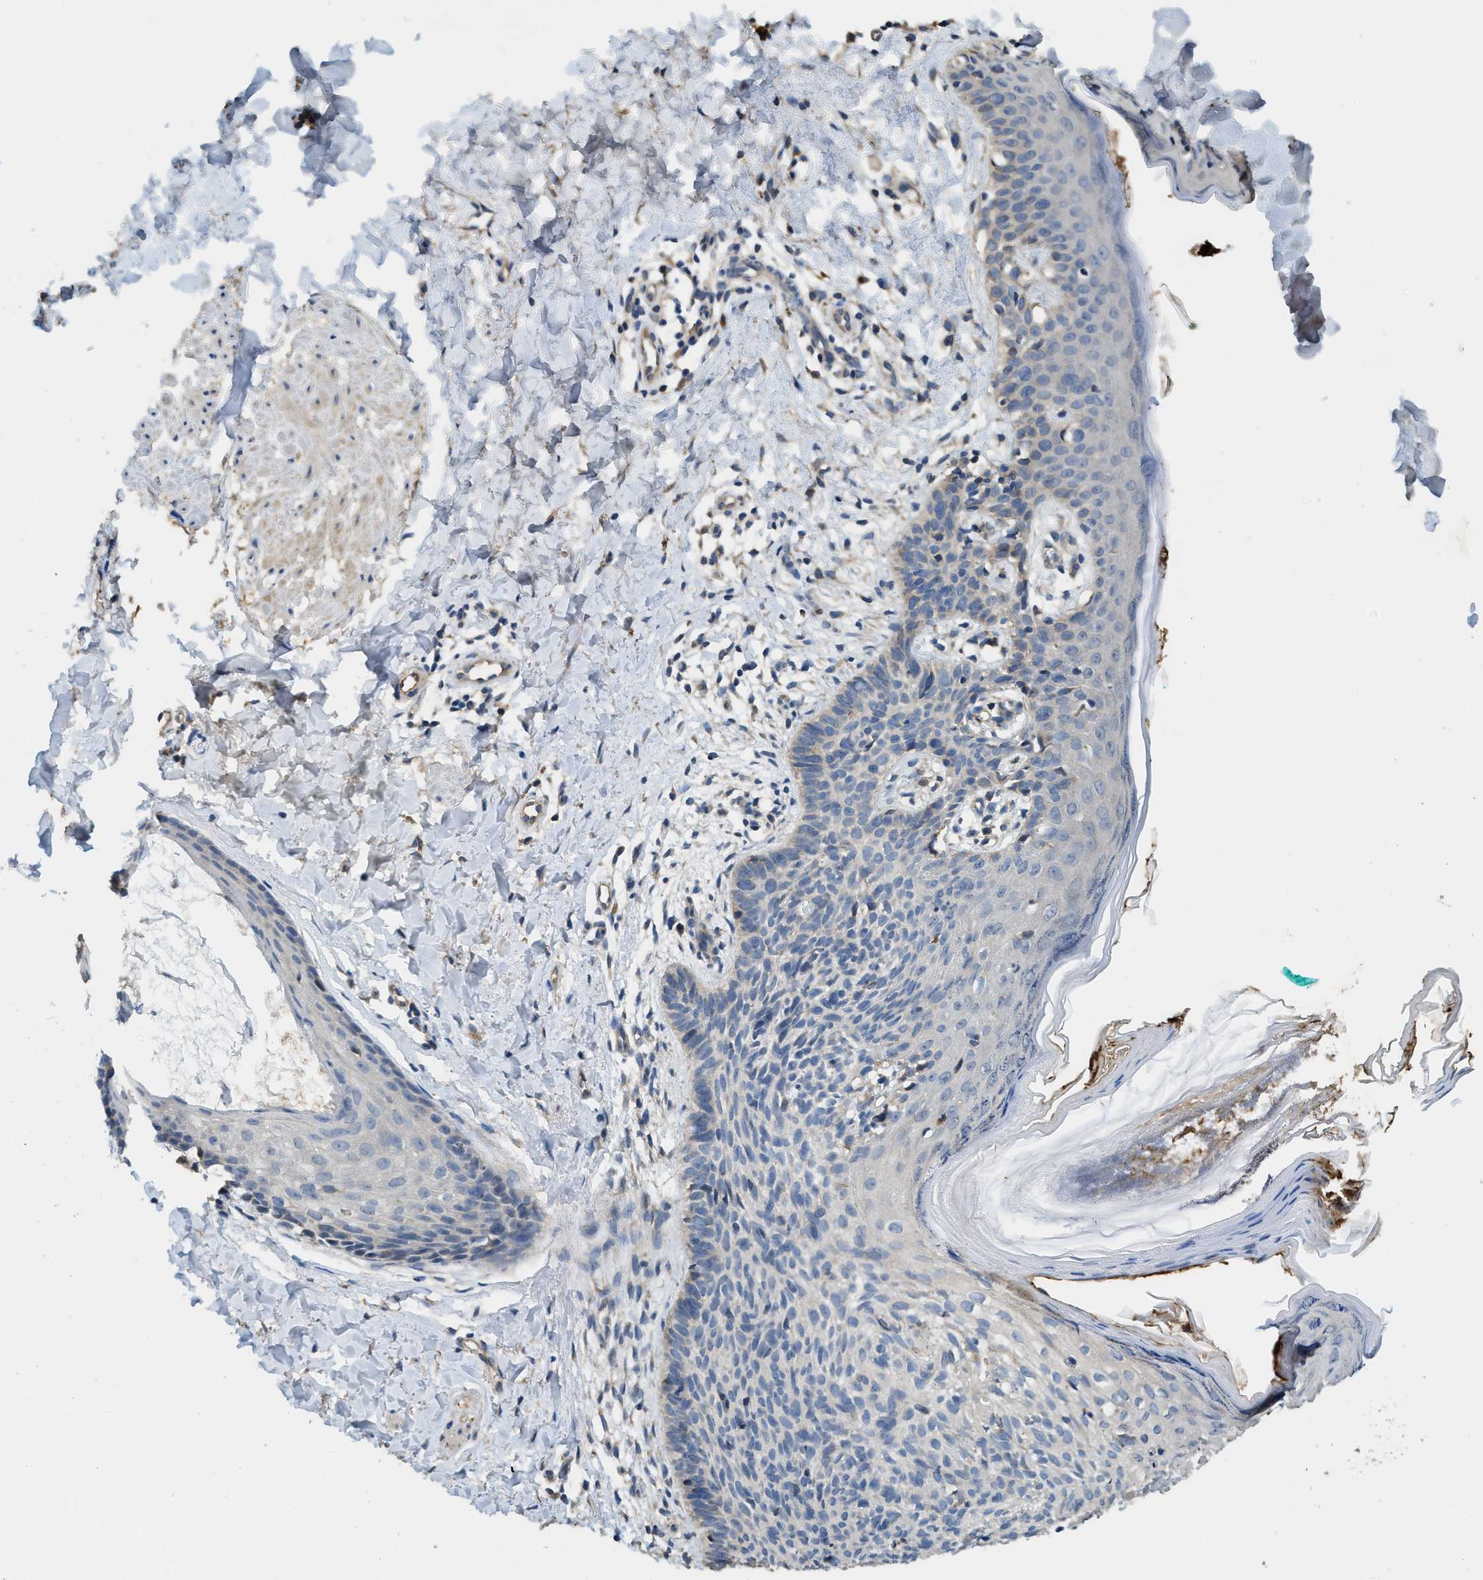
{"staining": {"intensity": "negative", "quantity": "none", "location": "none"}, "tissue": "skin cancer", "cell_type": "Tumor cells", "image_type": "cancer", "snomed": [{"axis": "morphology", "description": "Basal cell carcinoma"}, {"axis": "topography", "description": "Skin"}], "caption": "Image shows no protein staining in tumor cells of skin cancer tissue.", "gene": "RIPK2", "patient": {"sex": "male", "age": 60}}